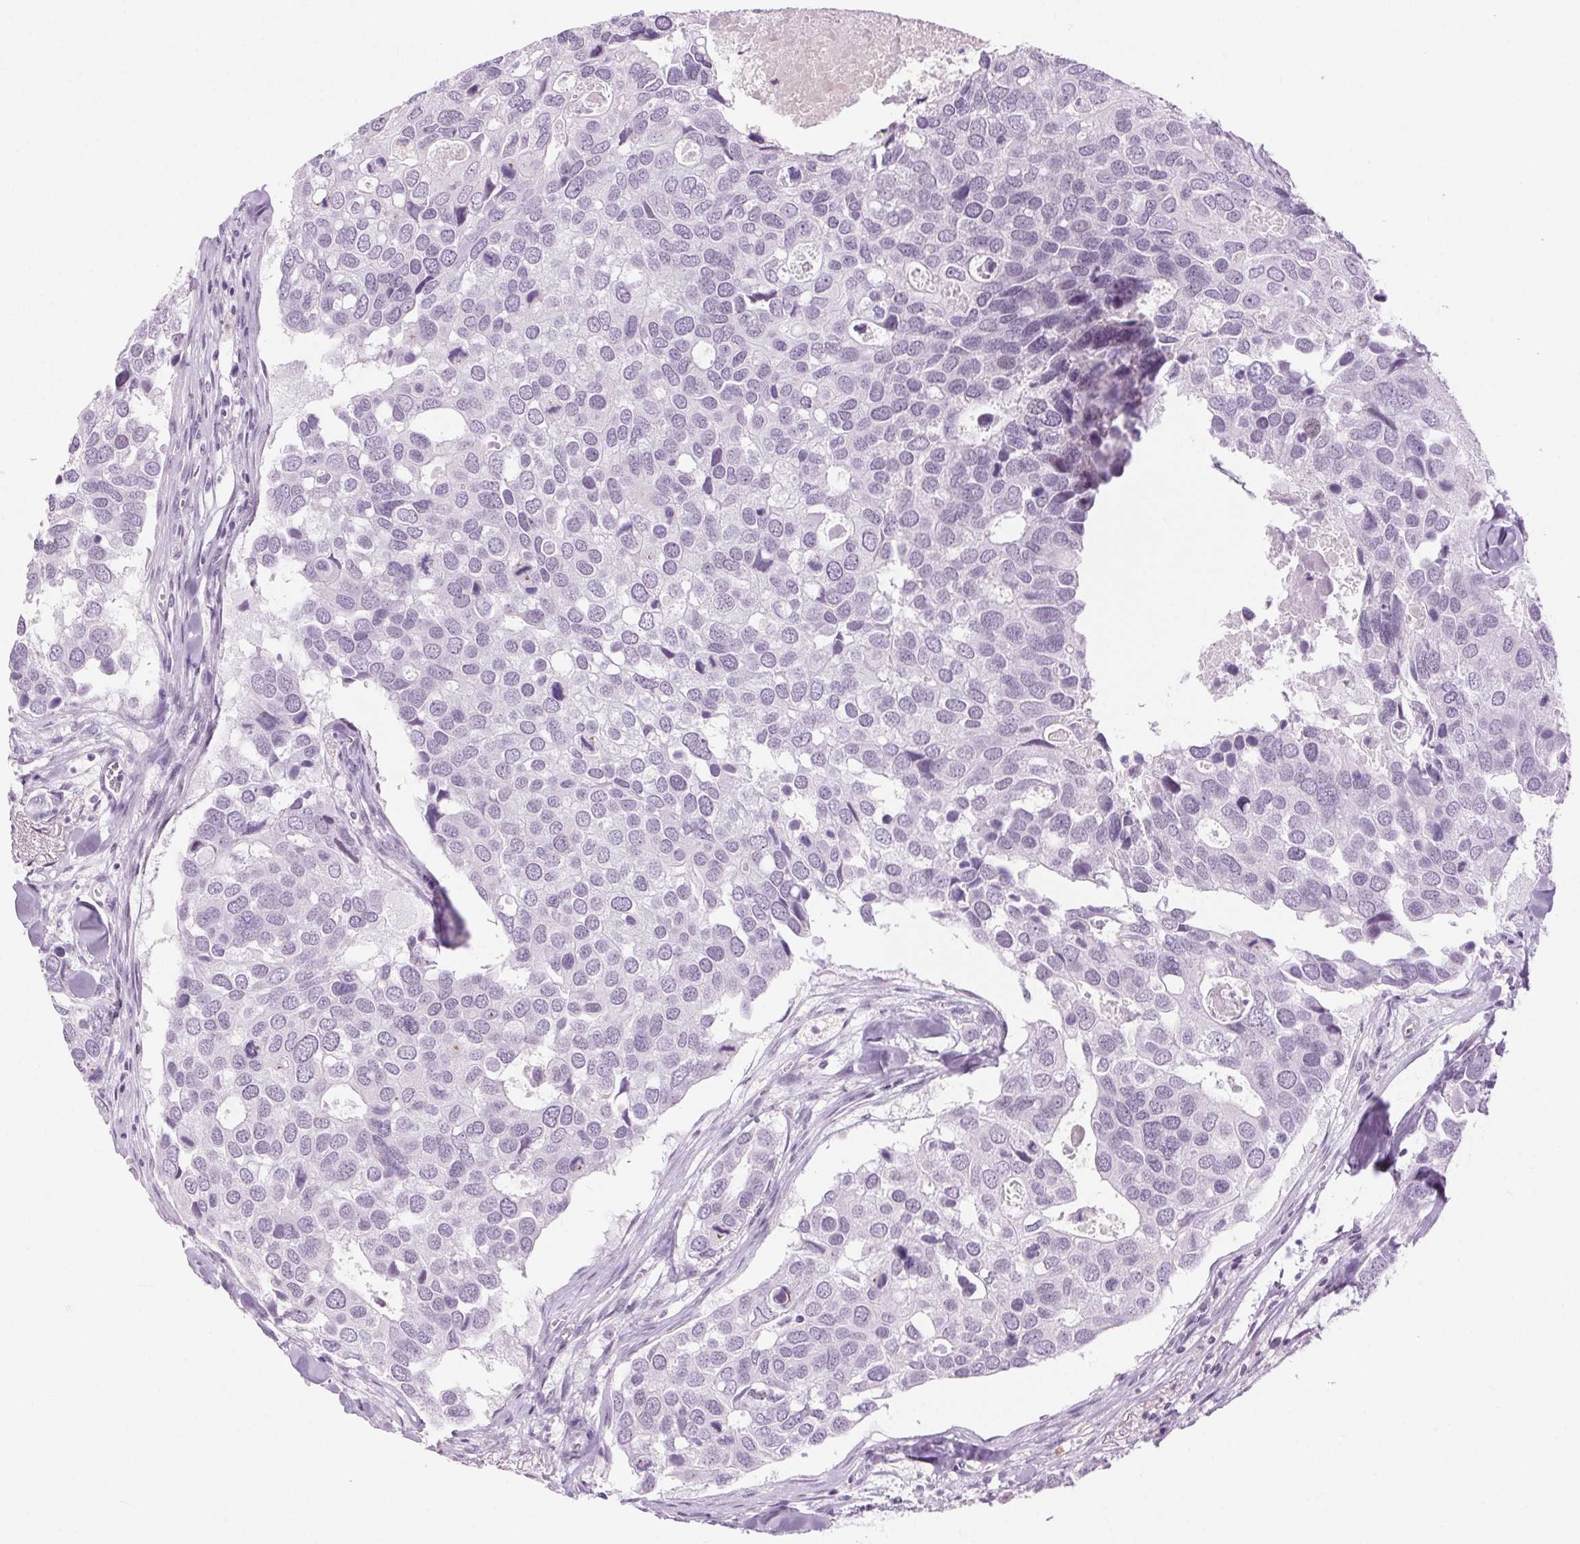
{"staining": {"intensity": "negative", "quantity": "none", "location": "none"}, "tissue": "breast cancer", "cell_type": "Tumor cells", "image_type": "cancer", "snomed": [{"axis": "morphology", "description": "Duct carcinoma"}, {"axis": "topography", "description": "Breast"}], "caption": "Immunohistochemical staining of human intraductal carcinoma (breast) displays no significant positivity in tumor cells.", "gene": "BEND2", "patient": {"sex": "female", "age": 83}}